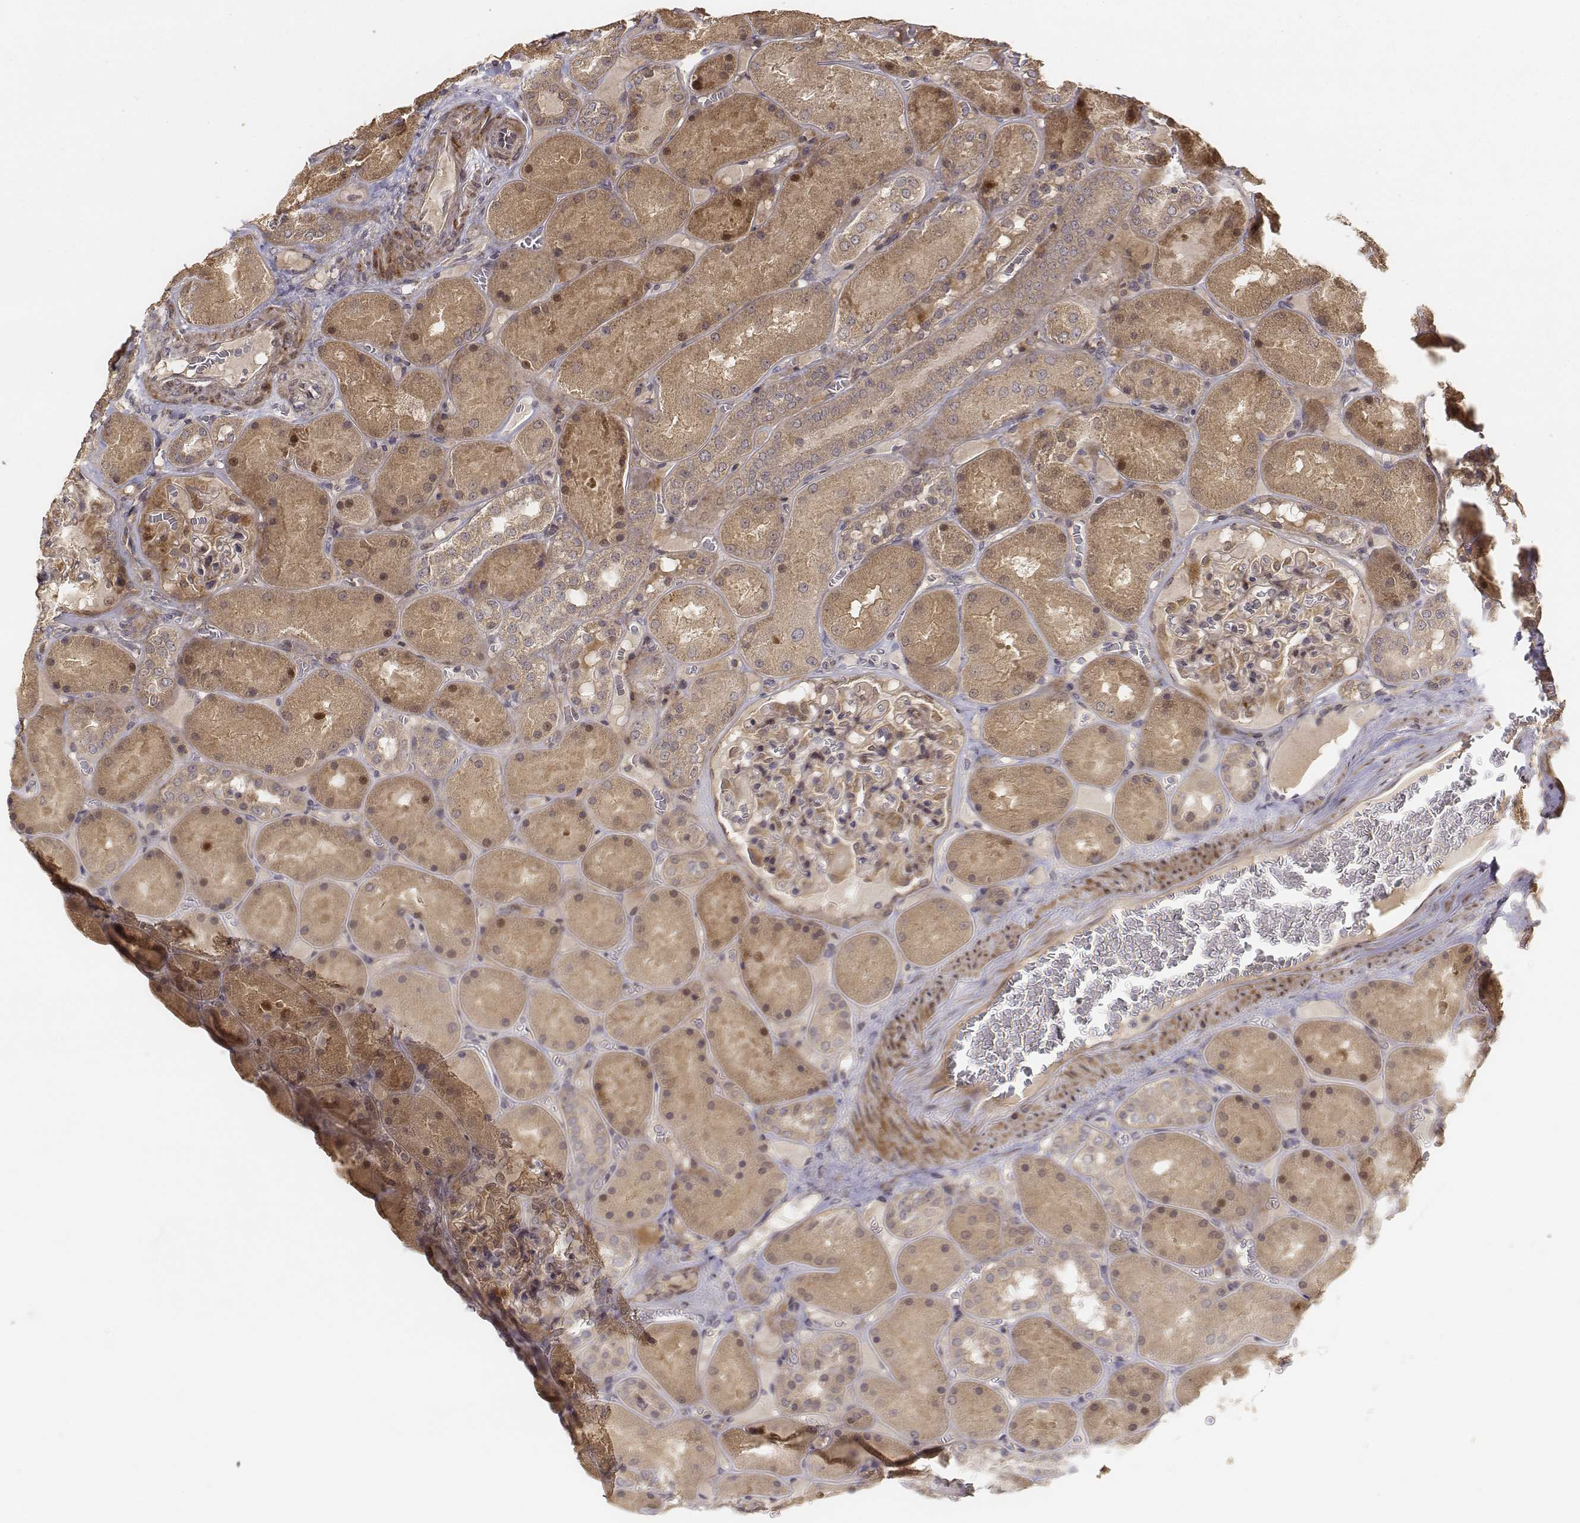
{"staining": {"intensity": "moderate", "quantity": "25%-75%", "location": "cytoplasmic/membranous"}, "tissue": "kidney", "cell_type": "Cells in glomeruli", "image_type": "normal", "snomed": [{"axis": "morphology", "description": "Normal tissue, NOS"}, {"axis": "topography", "description": "Kidney"}], "caption": "Benign kidney exhibits moderate cytoplasmic/membranous staining in approximately 25%-75% of cells in glomeruli.", "gene": "FBXO21", "patient": {"sex": "male", "age": 73}}